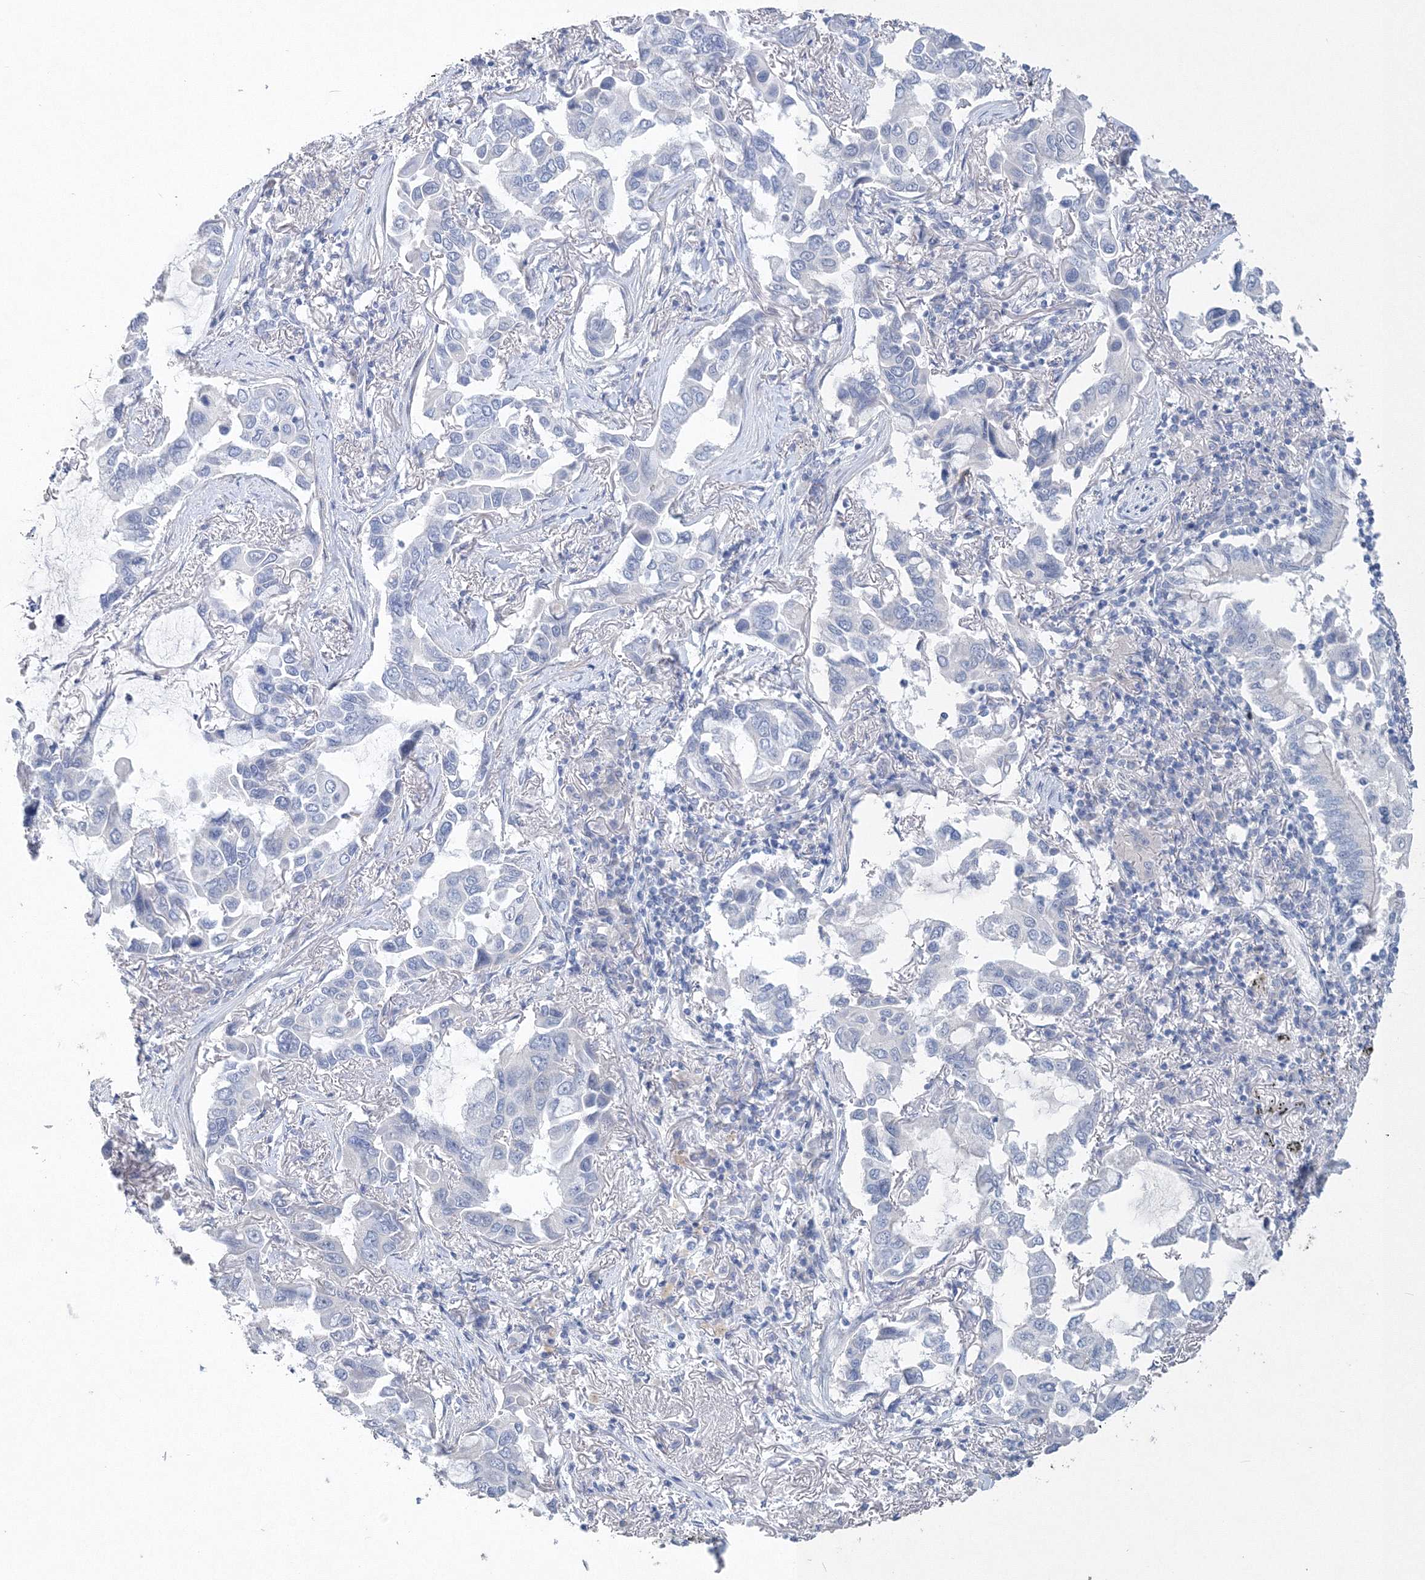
{"staining": {"intensity": "negative", "quantity": "none", "location": "none"}, "tissue": "lung cancer", "cell_type": "Tumor cells", "image_type": "cancer", "snomed": [{"axis": "morphology", "description": "Adenocarcinoma, NOS"}, {"axis": "topography", "description": "Lung"}], "caption": "The micrograph shows no significant staining in tumor cells of lung cancer (adenocarcinoma).", "gene": "OSBPL6", "patient": {"sex": "male", "age": 64}}